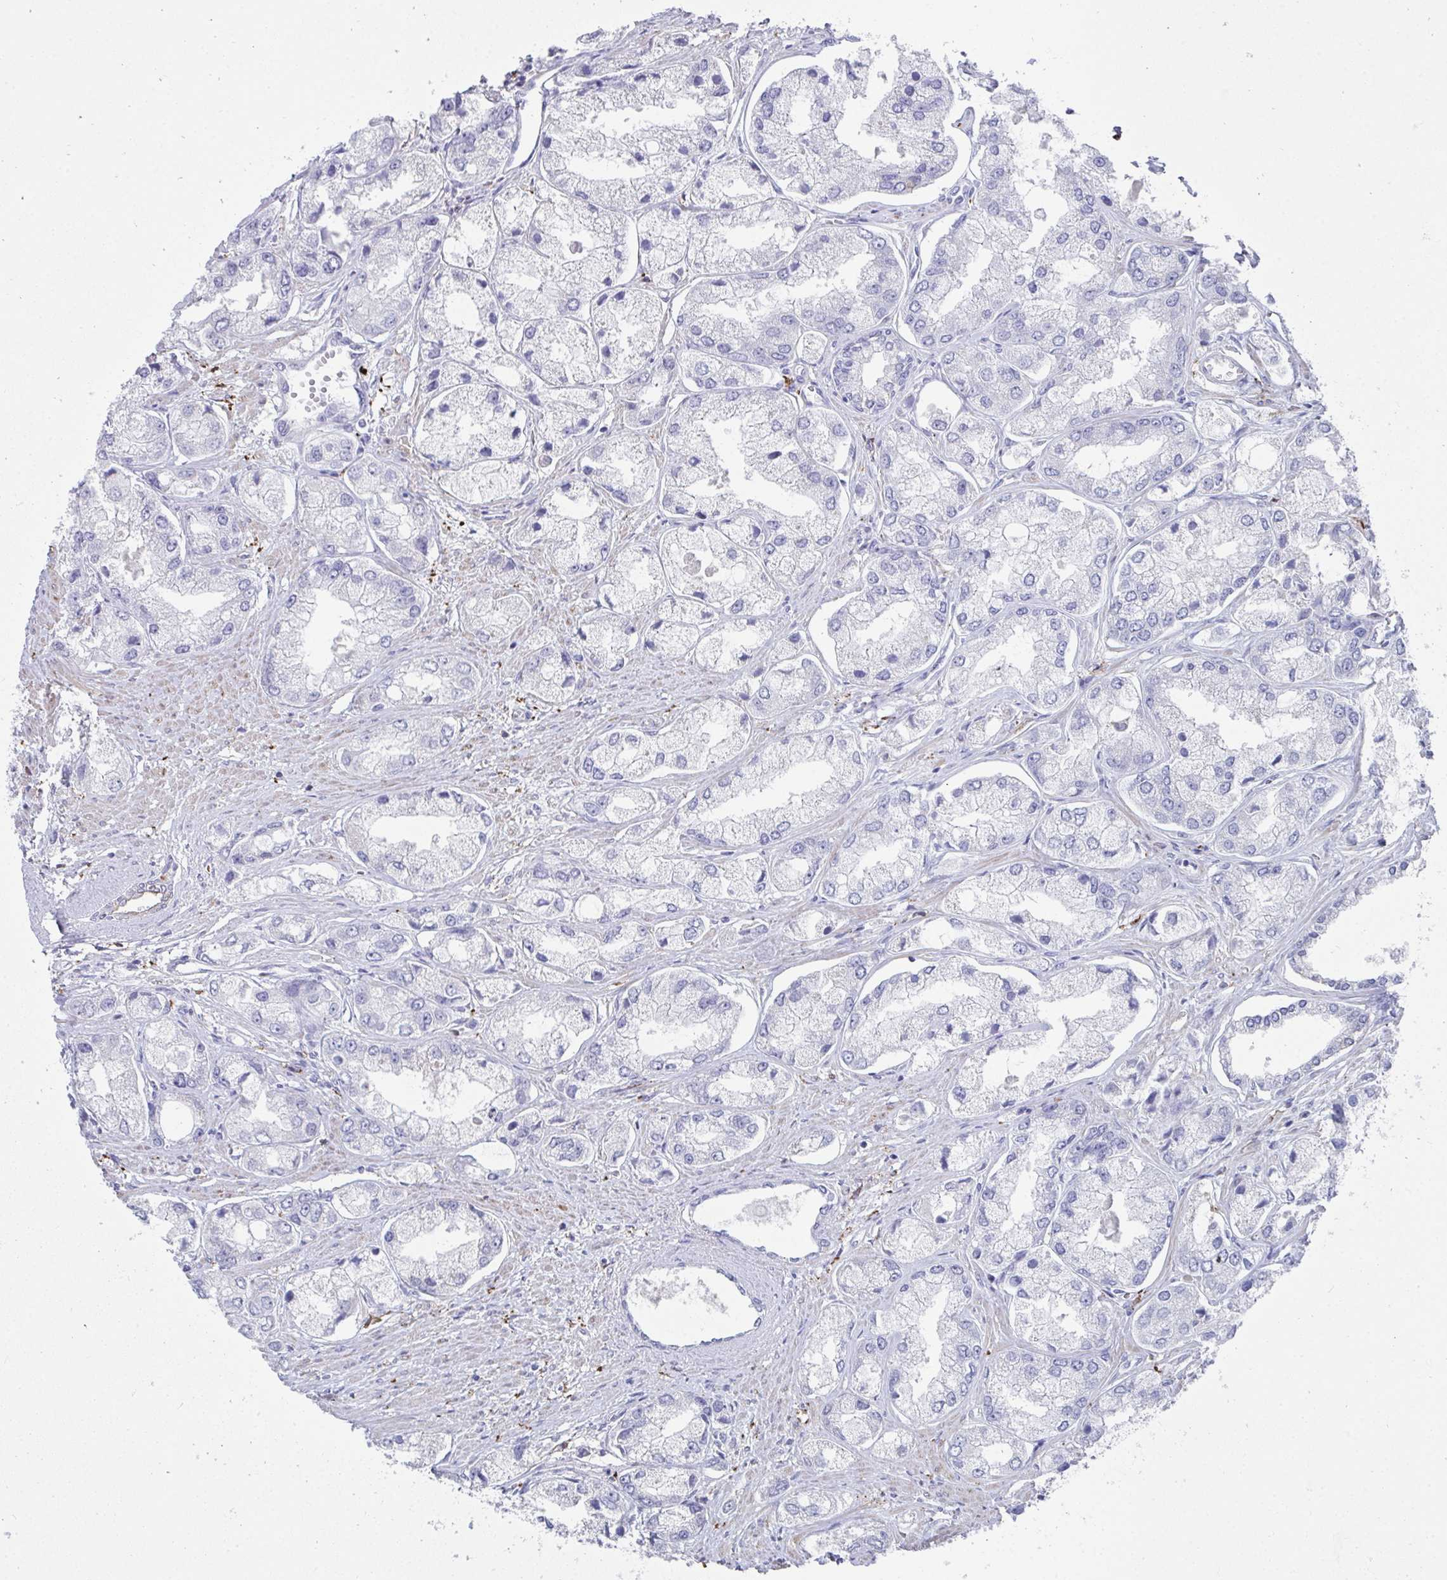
{"staining": {"intensity": "negative", "quantity": "none", "location": "none"}, "tissue": "prostate cancer", "cell_type": "Tumor cells", "image_type": "cancer", "snomed": [{"axis": "morphology", "description": "Adenocarcinoma, Low grade"}, {"axis": "topography", "description": "Prostate"}], "caption": "IHC of prostate cancer exhibits no positivity in tumor cells.", "gene": "CD163", "patient": {"sex": "male", "age": 69}}